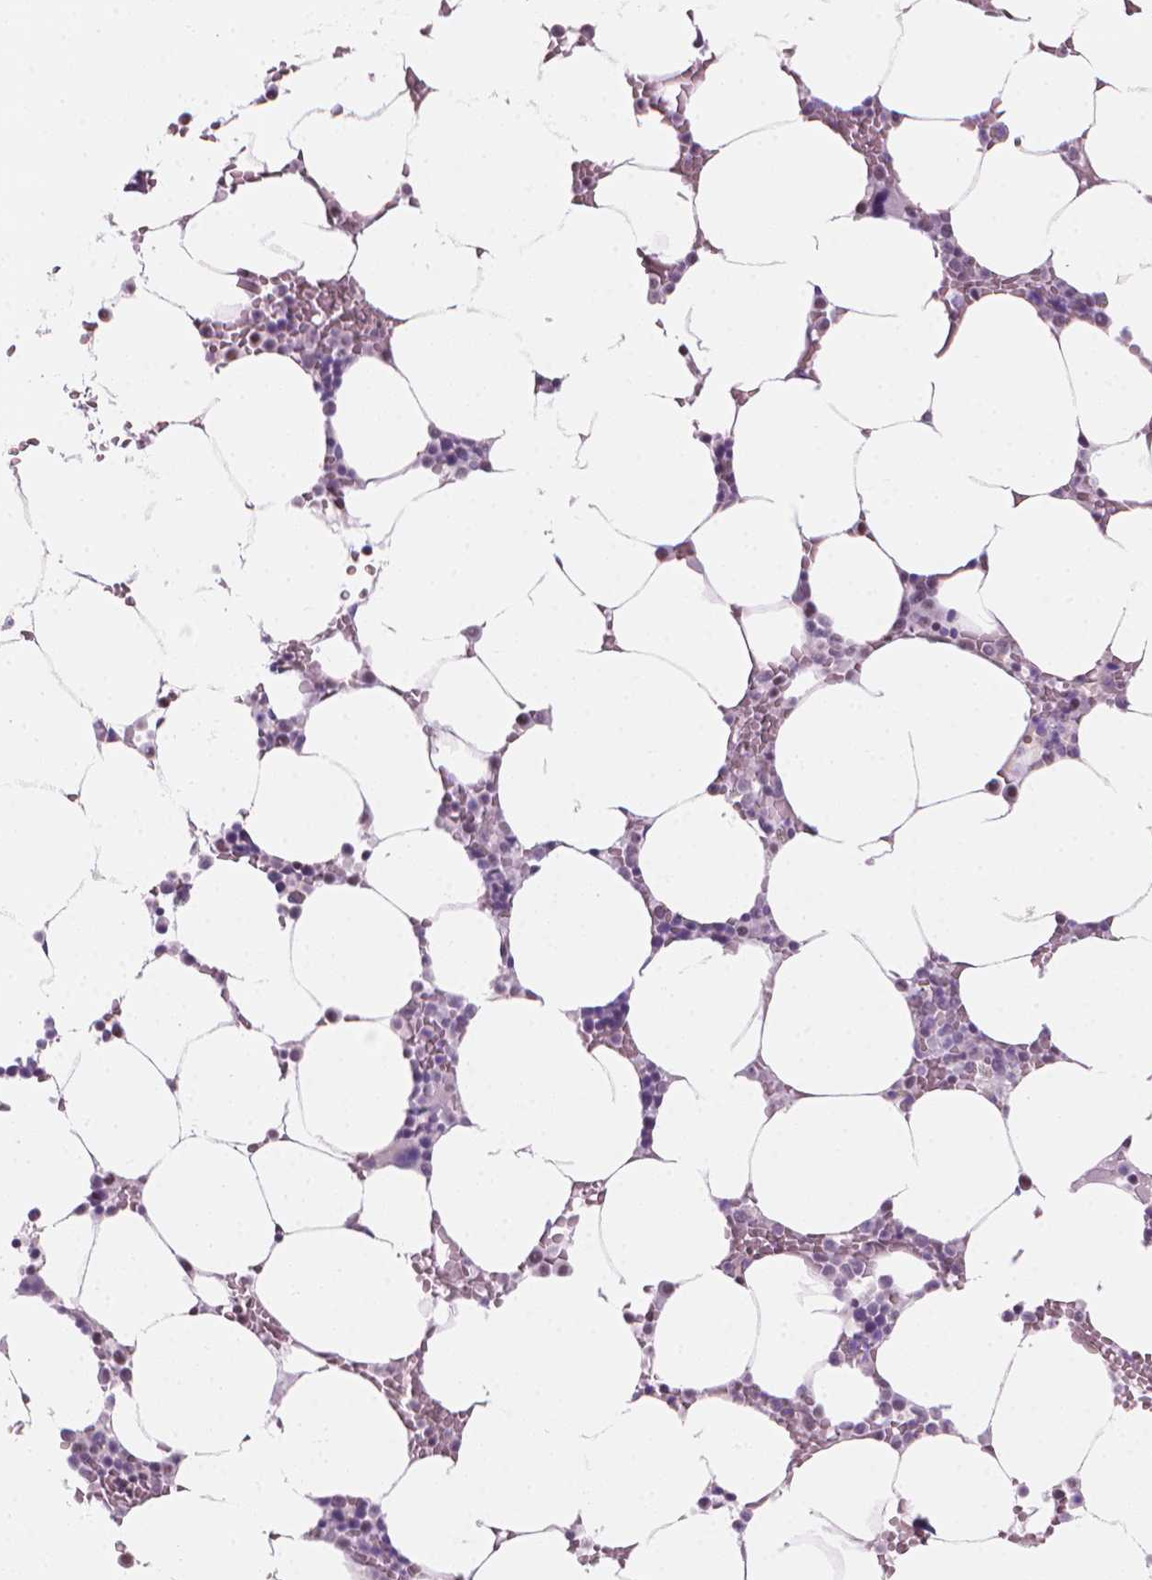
{"staining": {"intensity": "negative", "quantity": "none", "location": "none"}, "tissue": "bone marrow", "cell_type": "Hematopoietic cells", "image_type": "normal", "snomed": [{"axis": "morphology", "description": "Normal tissue, NOS"}, {"axis": "topography", "description": "Bone marrow"}], "caption": "Hematopoietic cells show no significant positivity in benign bone marrow. (Stains: DAB (3,3'-diaminobenzidine) immunohistochemistry with hematoxylin counter stain, Microscopy: brightfield microscopy at high magnification).", "gene": "PIAS2", "patient": {"sex": "female", "age": 52}}